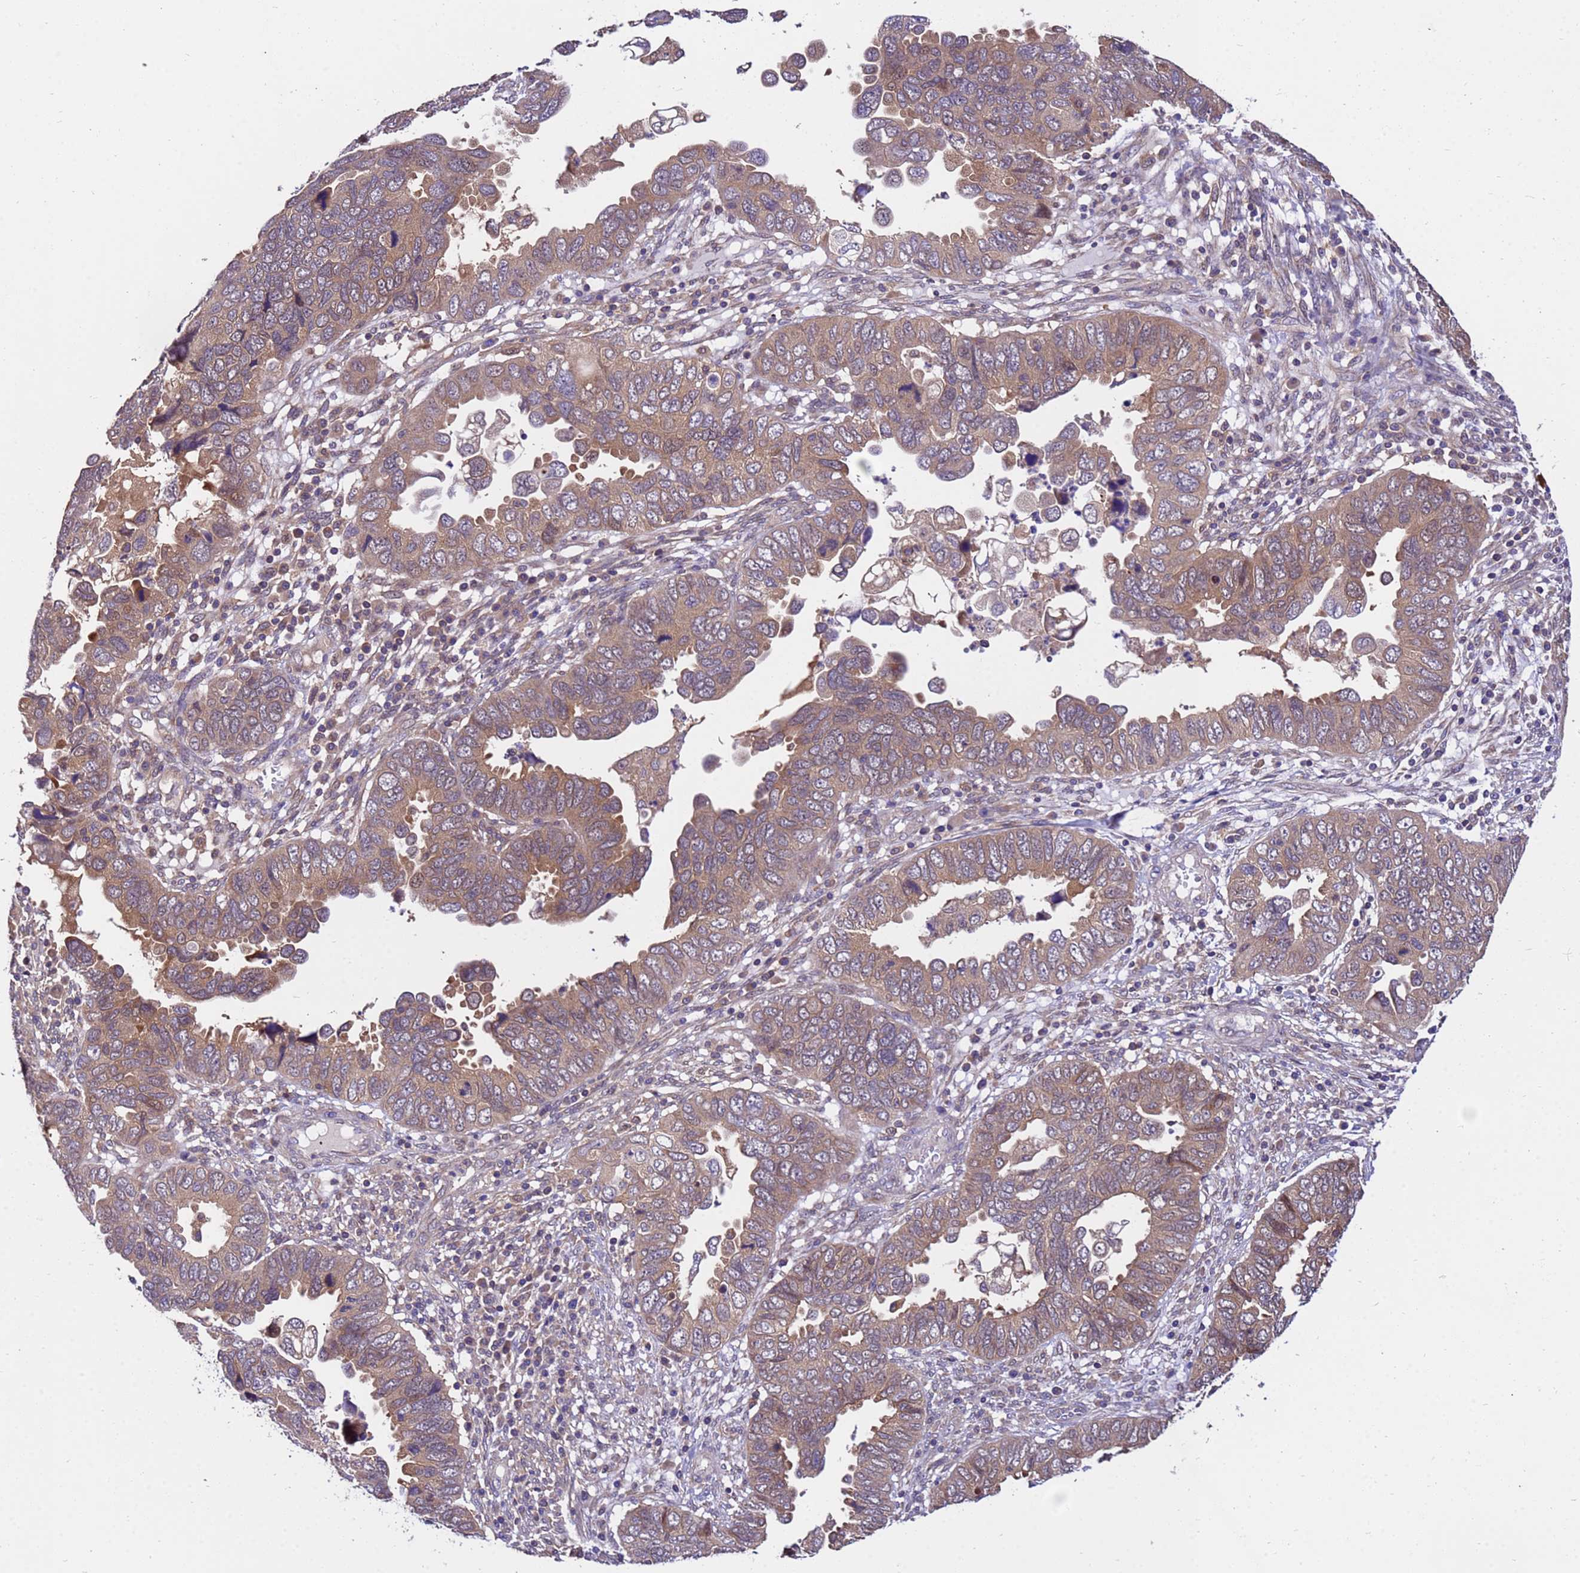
{"staining": {"intensity": "moderate", "quantity": "25%-75%", "location": "cytoplasmic/membranous"}, "tissue": "endometrial cancer", "cell_type": "Tumor cells", "image_type": "cancer", "snomed": [{"axis": "morphology", "description": "Adenocarcinoma, NOS"}, {"axis": "topography", "description": "Endometrium"}], "caption": "IHC image of neoplastic tissue: human endometrial adenocarcinoma stained using immunohistochemistry shows medium levels of moderate protein expression localized specifically in the cytoplasmic/membranous of tumor cells, appearing as a cytoplasmic/membranous brown color.", "gene": "GET3", "patient": {"sex": "female", "age": 79}}